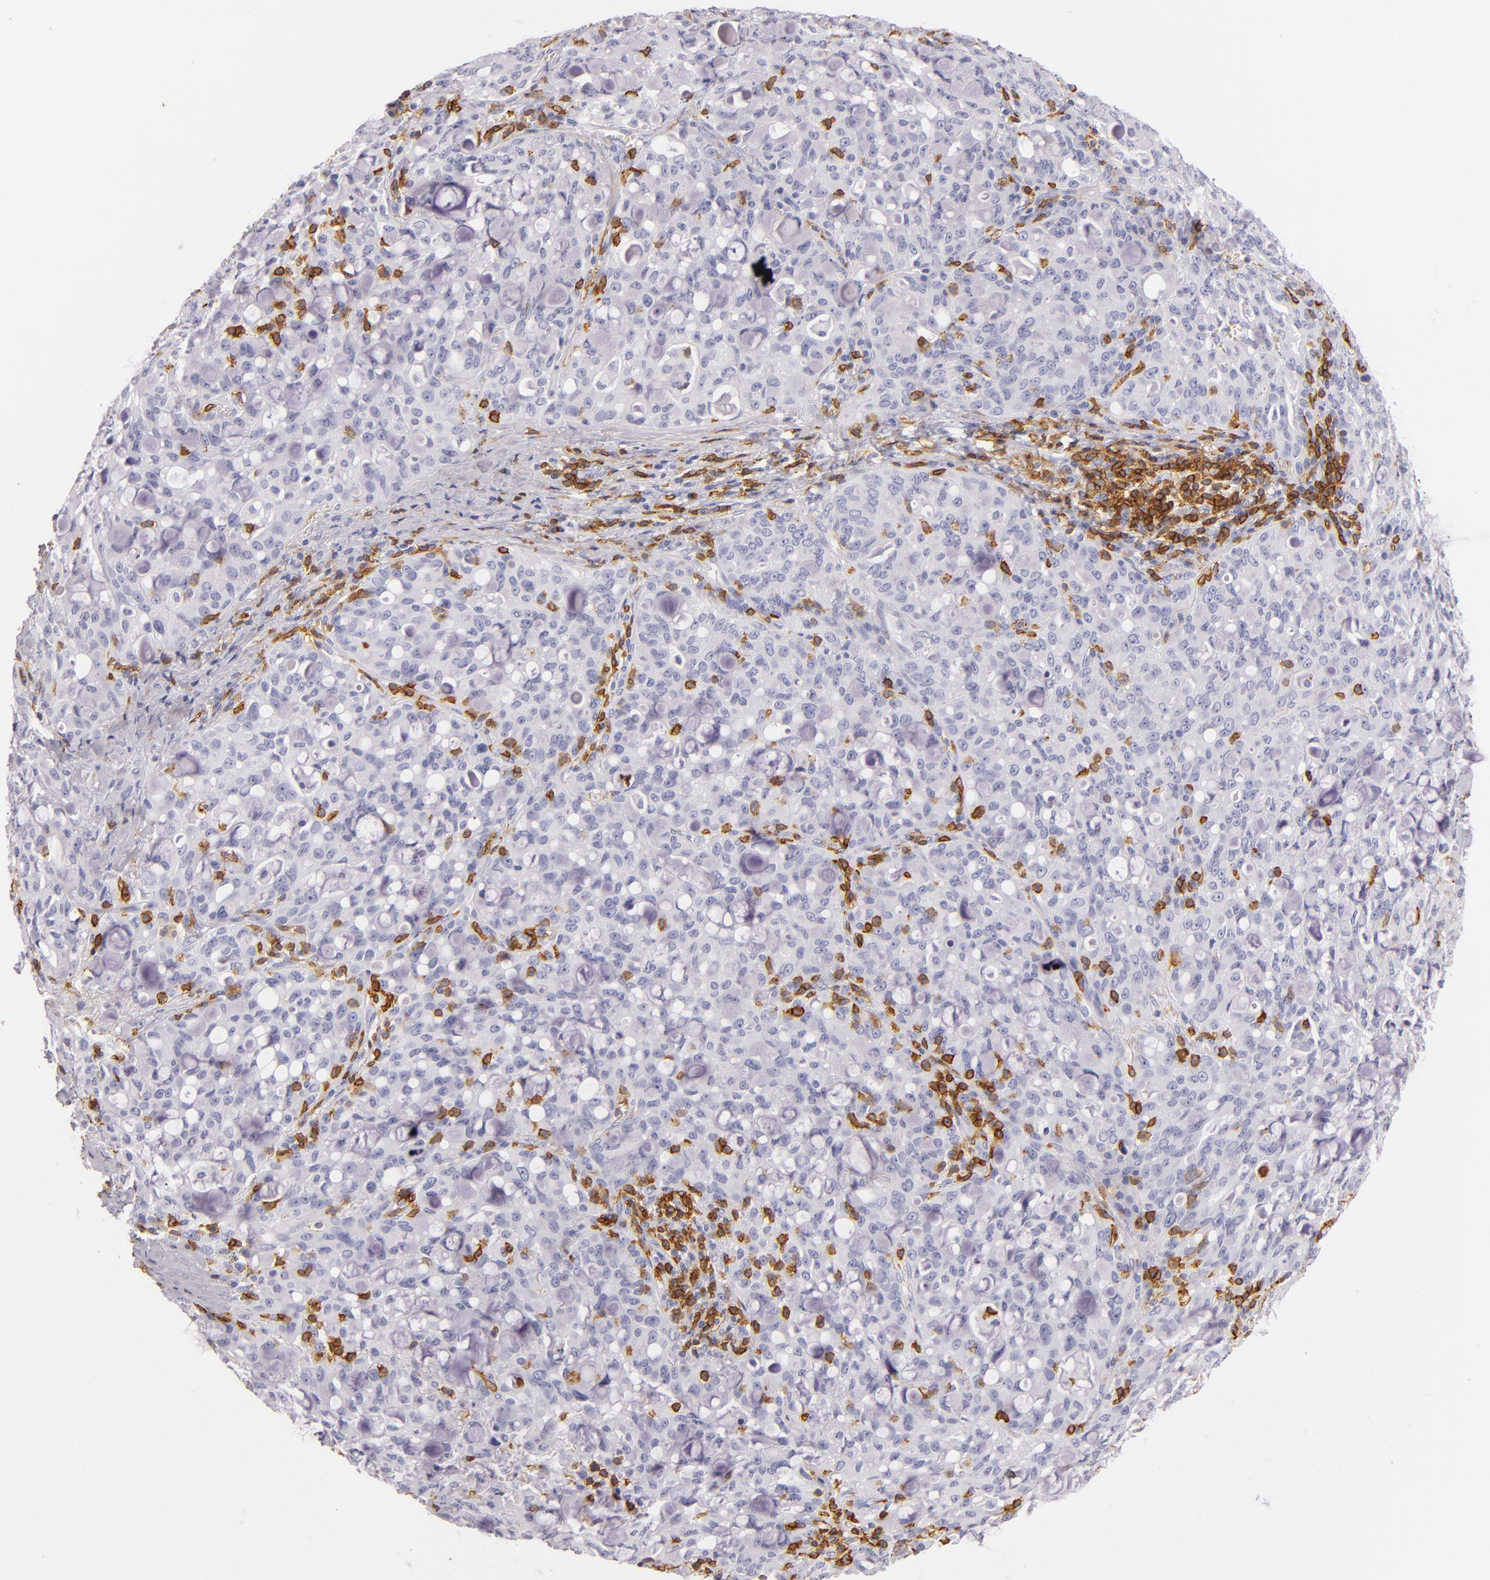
{"staining": {"intensity": "negative", "quantity": "none", "location": "none"}, "tissue": "lung cancer", "cell_type": "Tumor cells", "image_type": "cancer", "snomed": [{"axis": "morphology", "description": "Adenocarcinoma, NOS"}, {"axis": "topography", "description": "Lung"}], "caption": "Tumor cells are negative for brown protein staining in lung adenocarcinoma.", "gene": "LAT", "patient": {"sex": "female", "age": 44}}